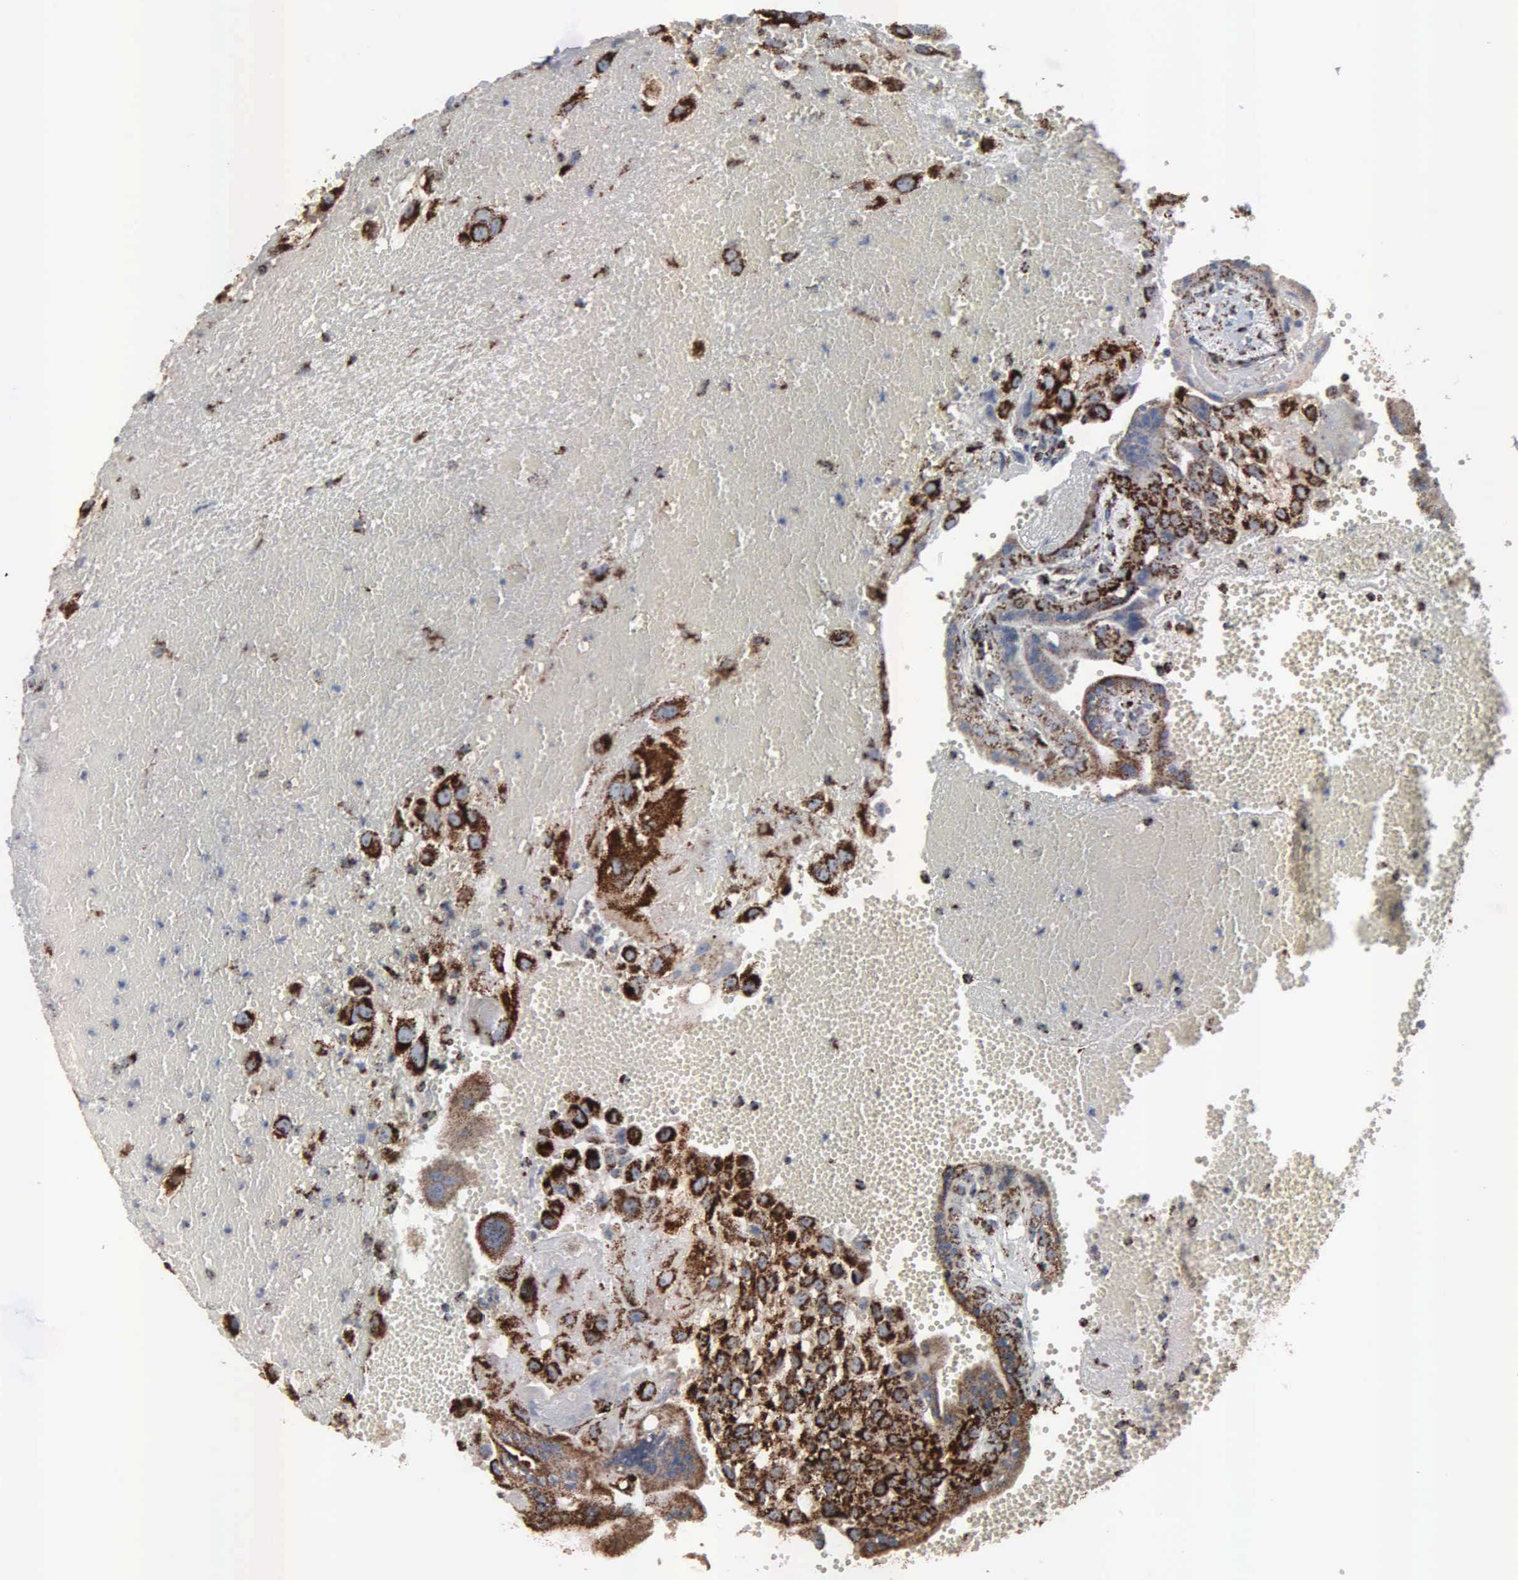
{"staining": {"intensity": "strong", "quantity": ">75%", "location": "cytoplasmic/membranous"}, "tissue": "placenta", "cell_type": "Decidual cells", "image_type": "normal", "snomed": [{"axis": "morphology", "description": "Normal tissue, NOS"}, {"axis": "topography", "description": "Placenta"}], "caption": "A micrograph showing strong cytoplasmic/membranous expression in approximately >75% of decidual cells in benign placenta, as visualized by brown immunohistochemical staining.", "gene": "HSPA9", "patient": {"sex": "female", "age": 30}}